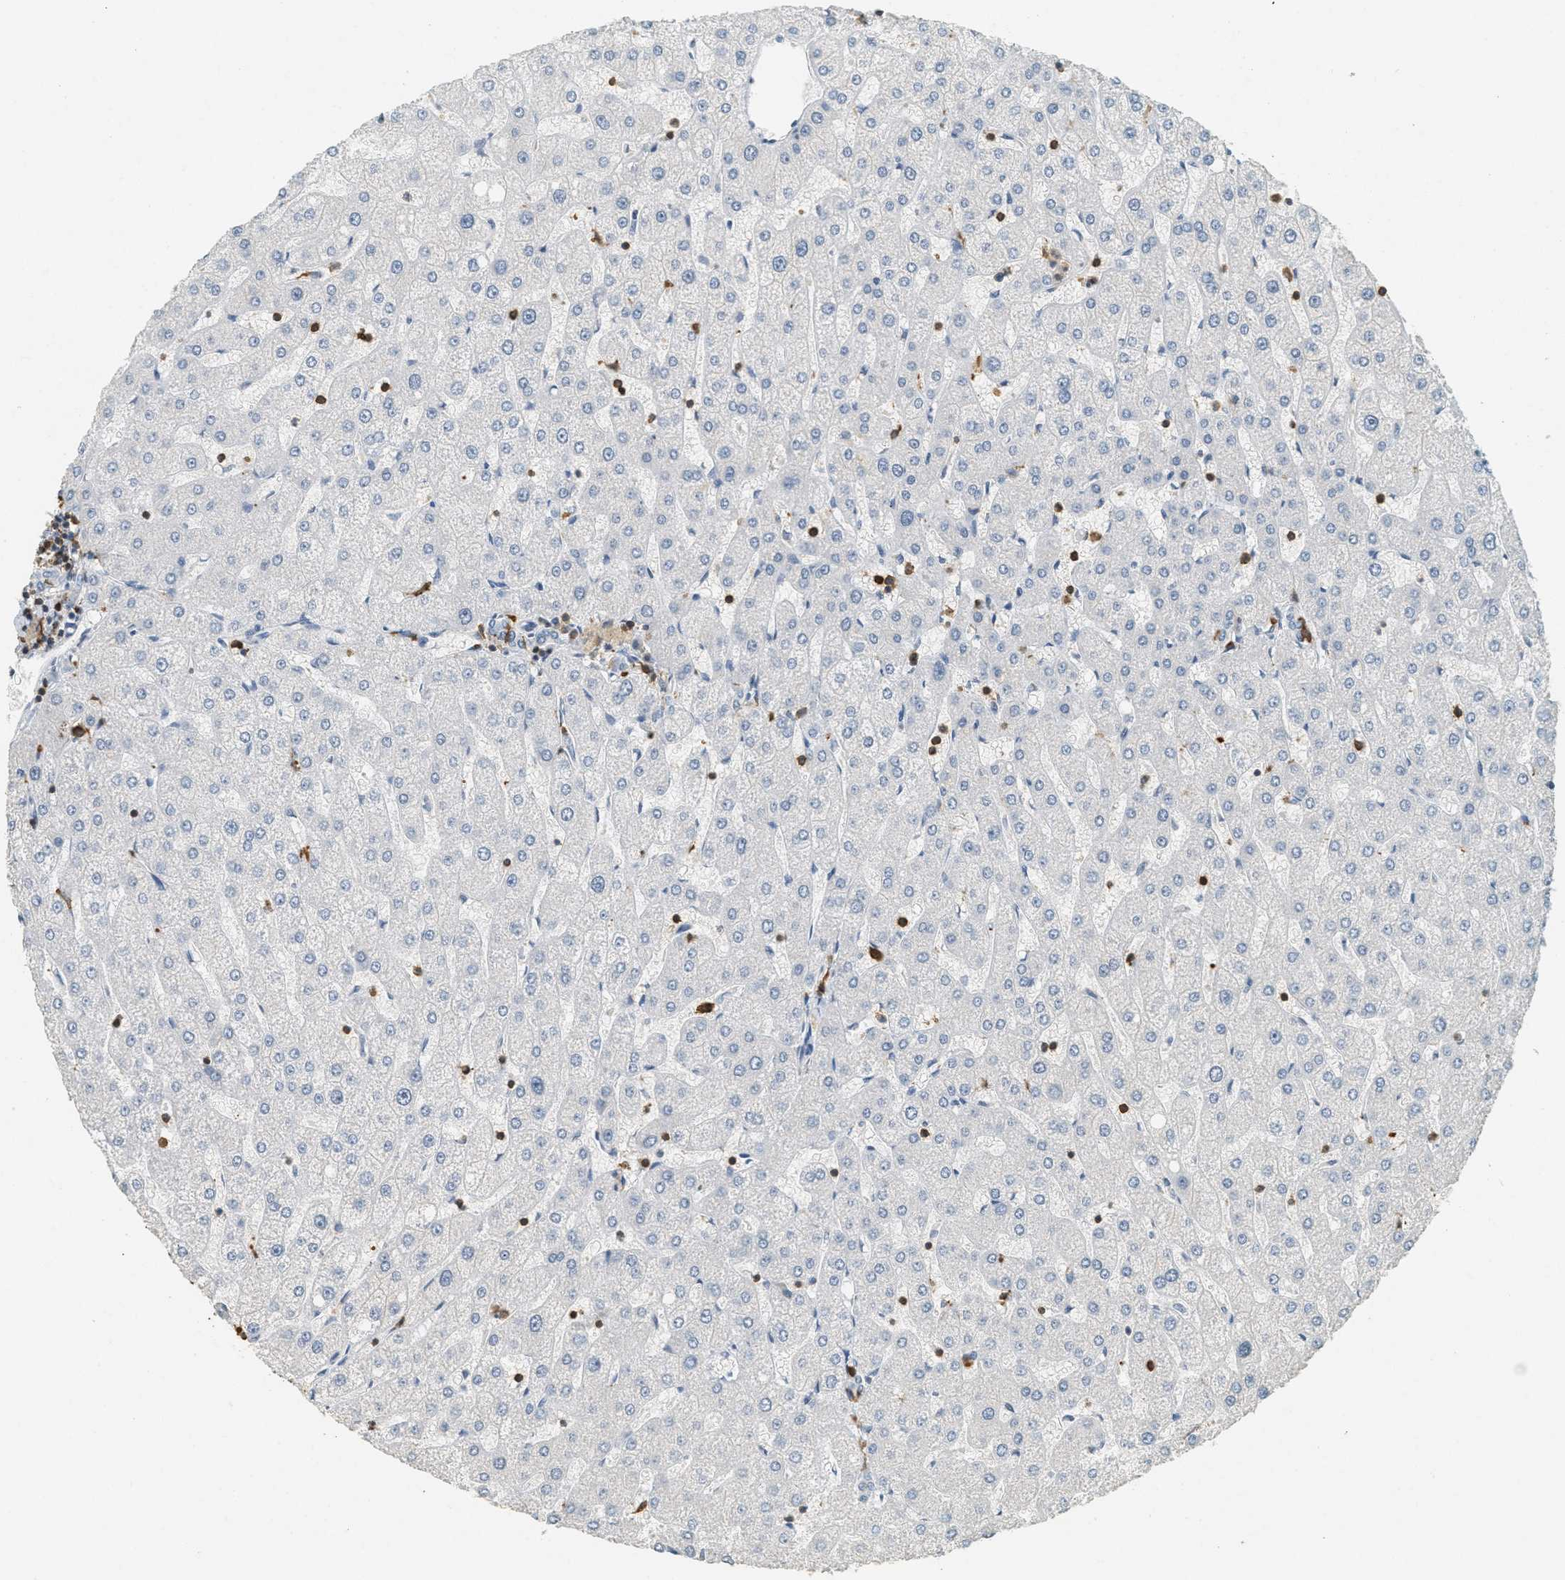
{"staining": {"intensity": "negative", "quantity": "none", "location": "none"}, "tissue": "liver", "cell_type": "Cholangiocytes", "image_type": "normal", "snomed": [{"axis": "morphology", "description": "Normal tissue, NOS"}, {"axis": "topography", "description": "Liver"}], "caption": "Immunohistochemistry (IHC) of benign liver shows no positivity in cholangiocytes. Nuclei are stained in blue.", "gene": "LSP1", "patient": {"sex": "male", "age": 67}}